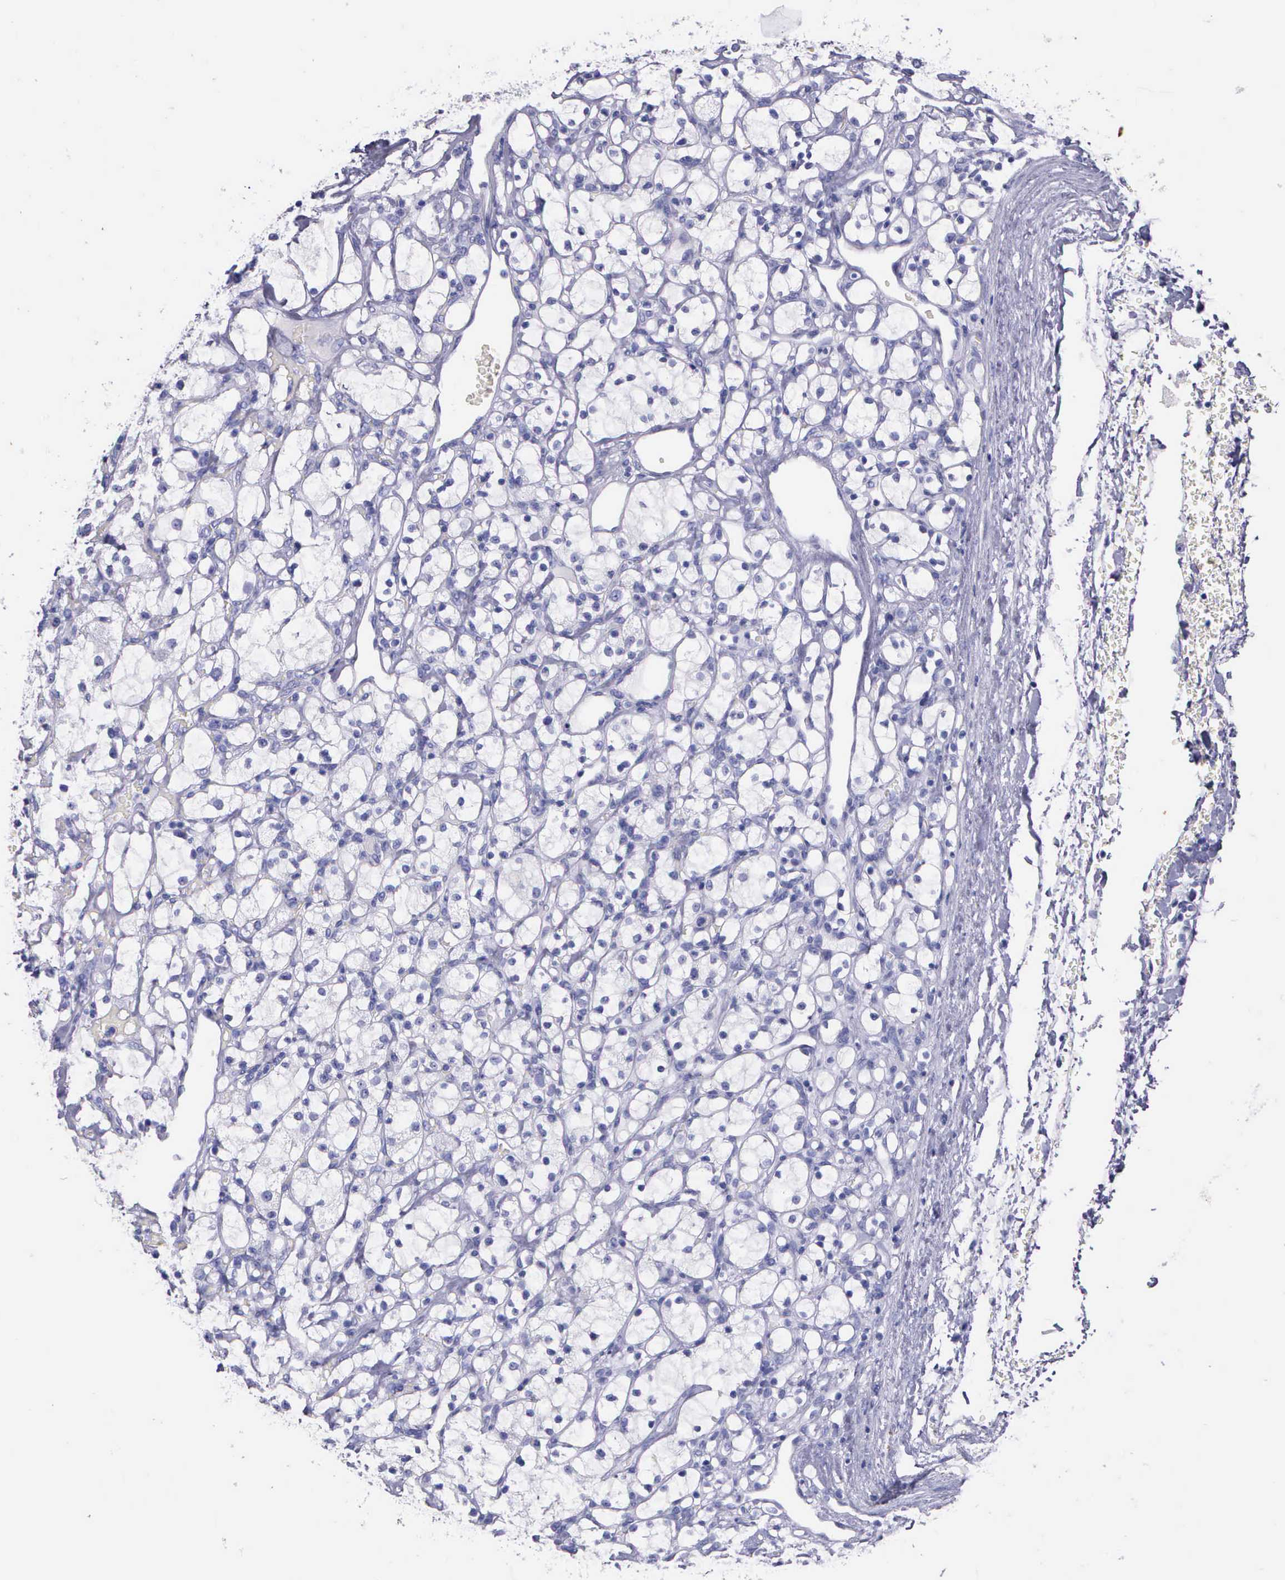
{"staining": {"intensity": "negative", "quantity": "none", "location": "none"}, "tissue": "renal cancer", "cell_type": "Tumor cells", "image_type": "cancer", "snomed": [{"axis": "morphology", "description": "Adenocarcinoma, NOS"}, {"axis": "topography", "description": "Kidney"}], "caption": "Tumor cells are negative for protein expression in human renal cancer. (DAB immunohistochemistry, high magnification).", "gene": "KLK3", "patient": {"sex": "female", "age": 83}}